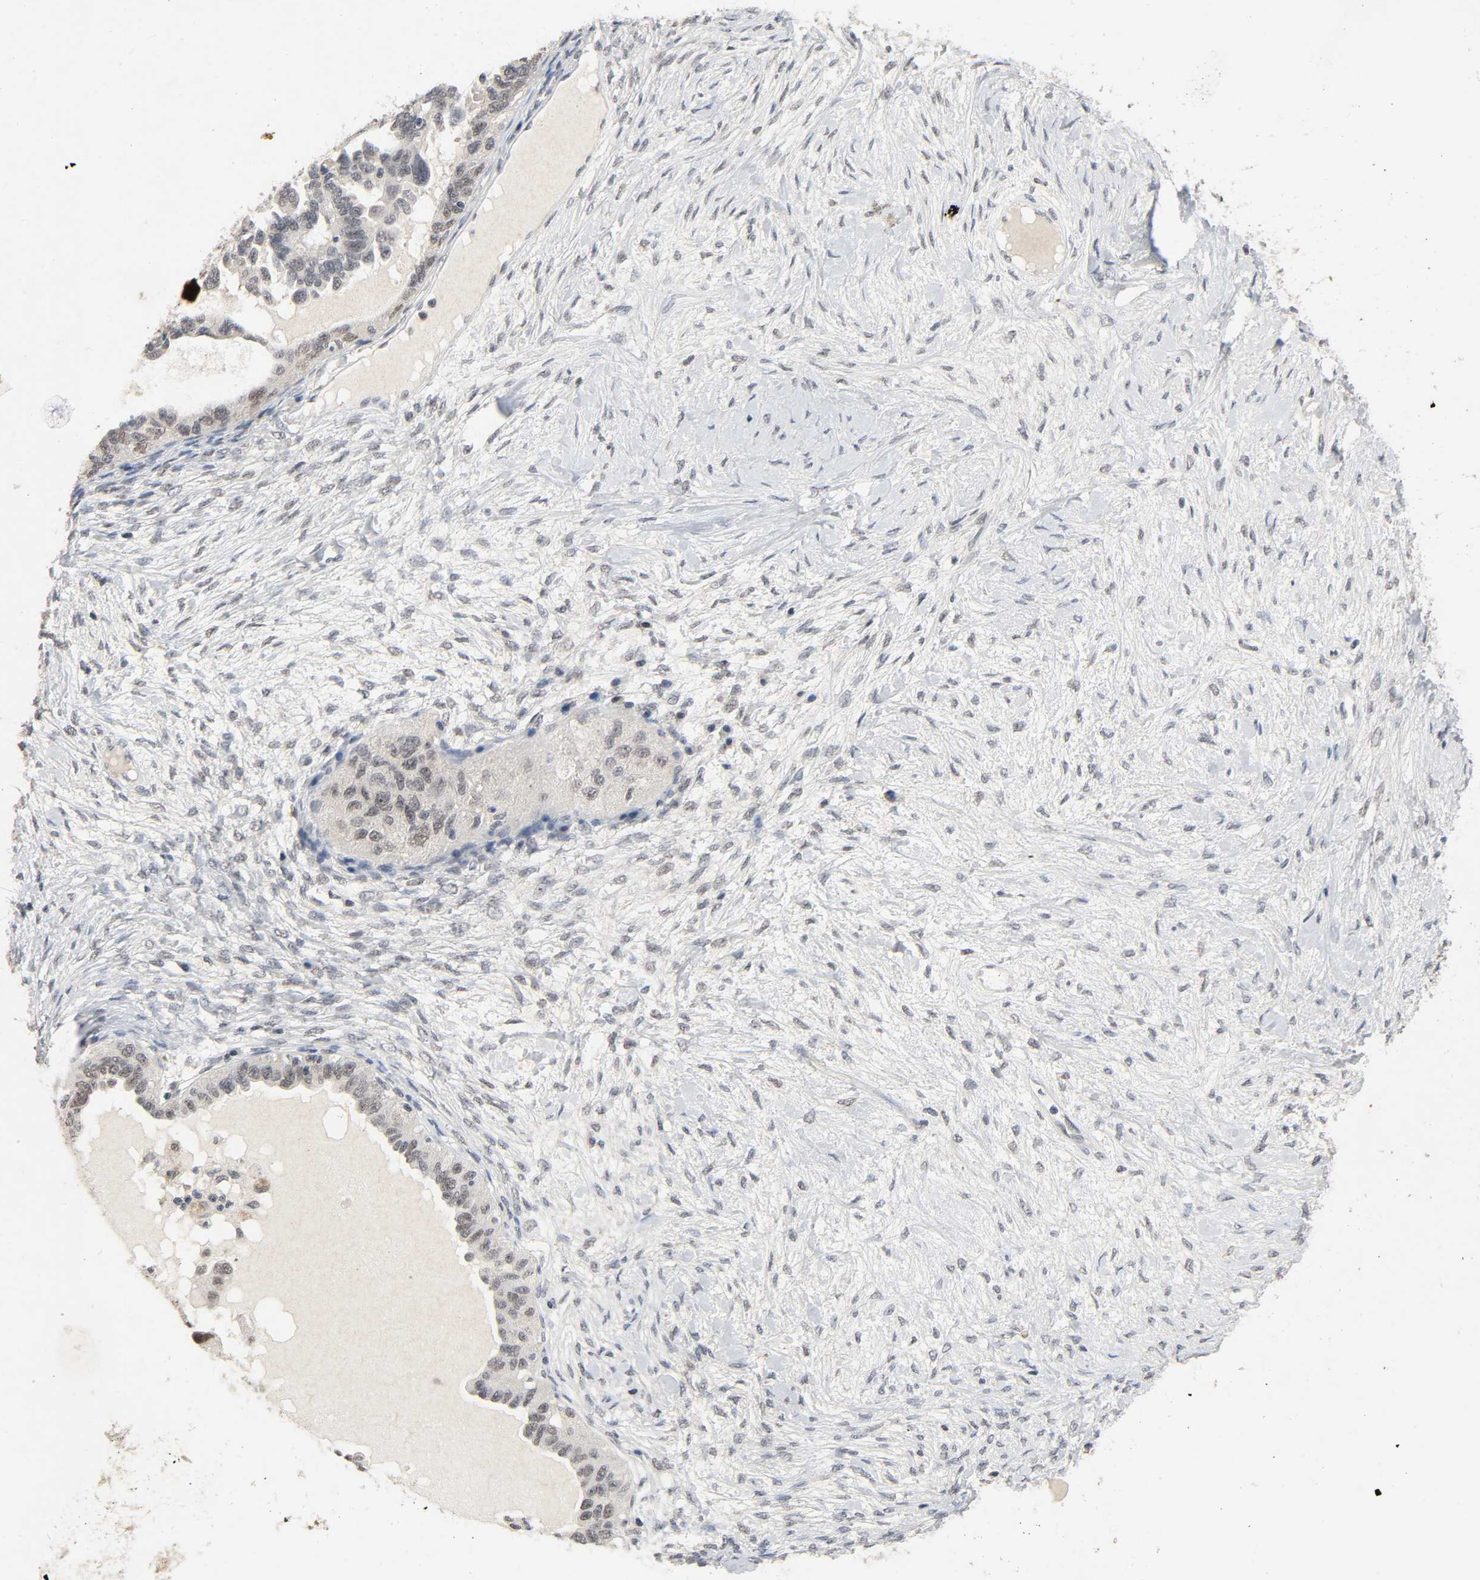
{"staining": {"intensity": "weak", "quantity": "<25%", "location": "nuclear"}, "tissue": "ovarian cancer", "cell_type": "Tumor cells", "image_type": "cancer", "snomed": [{"axis": "morphology", "description": "Cystadenocarcinoma, serous, NOS"}, {"axis": "topography", "description": "Ovary"}], "caption": "DAB immunohistochemical staining of ovarian cancer (serous cystadenocarcinoma) exhibits no significant staining in tumor cells.", "gene": "MAPKAPK5", "patient": {"sex": "female", "age": 82}}